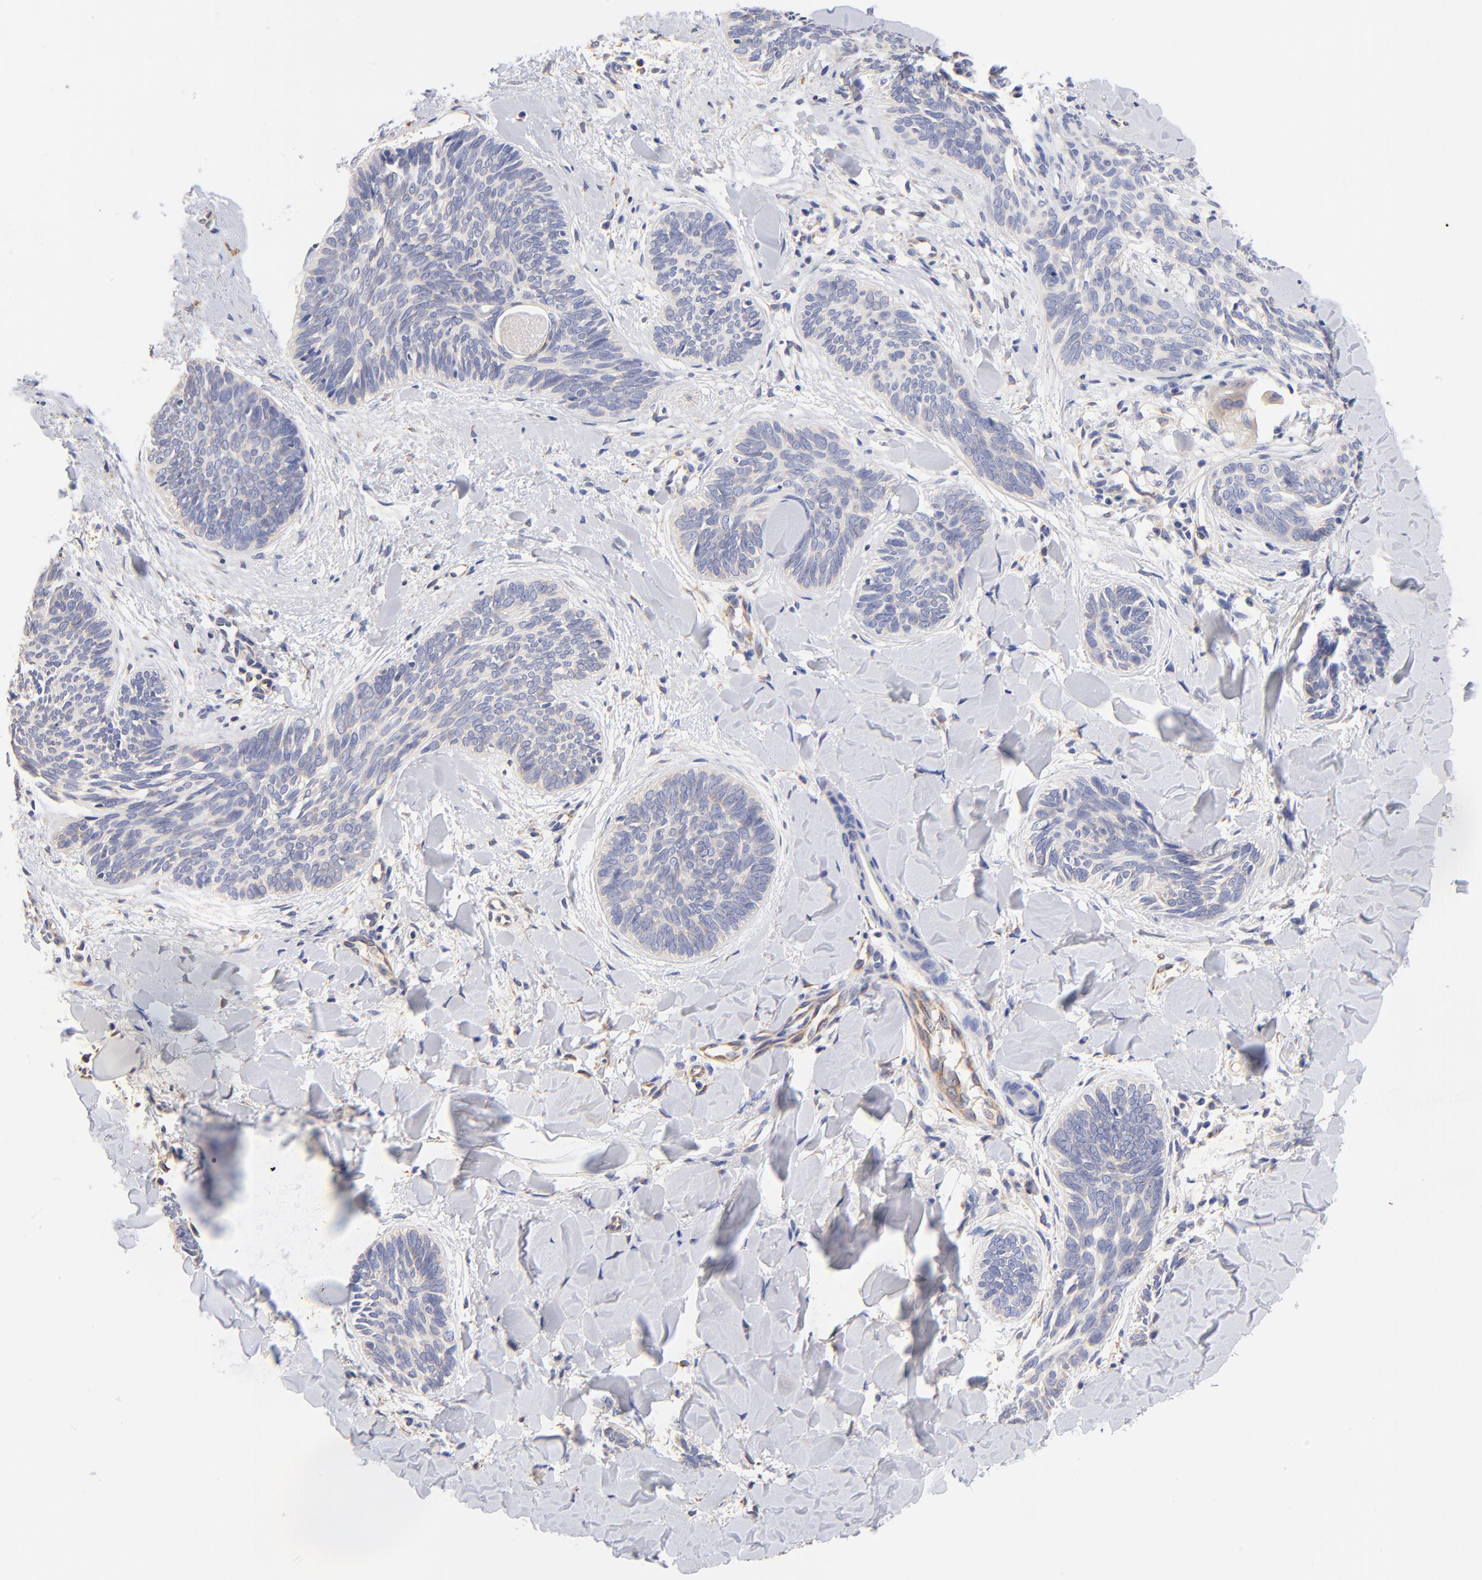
{"staining": {"intensity": "negative", "quantity": "none", "location": "none"}, "tissue": "skin cancer", "cell_type": "Tumor cells", "image_type": "cancer", "snomed": [{"axis": "morphology", "description": "Basal cell carcinoma"}, {"axis": "topography", "description": "Skin"}], "caption": "Immunohistochemical staining of skin cancer (basal cell carcinoma) shows no significant staining in tumor cells.", "gene": "HS3ST1", "patient": {"sex": "female", "age": 81}}